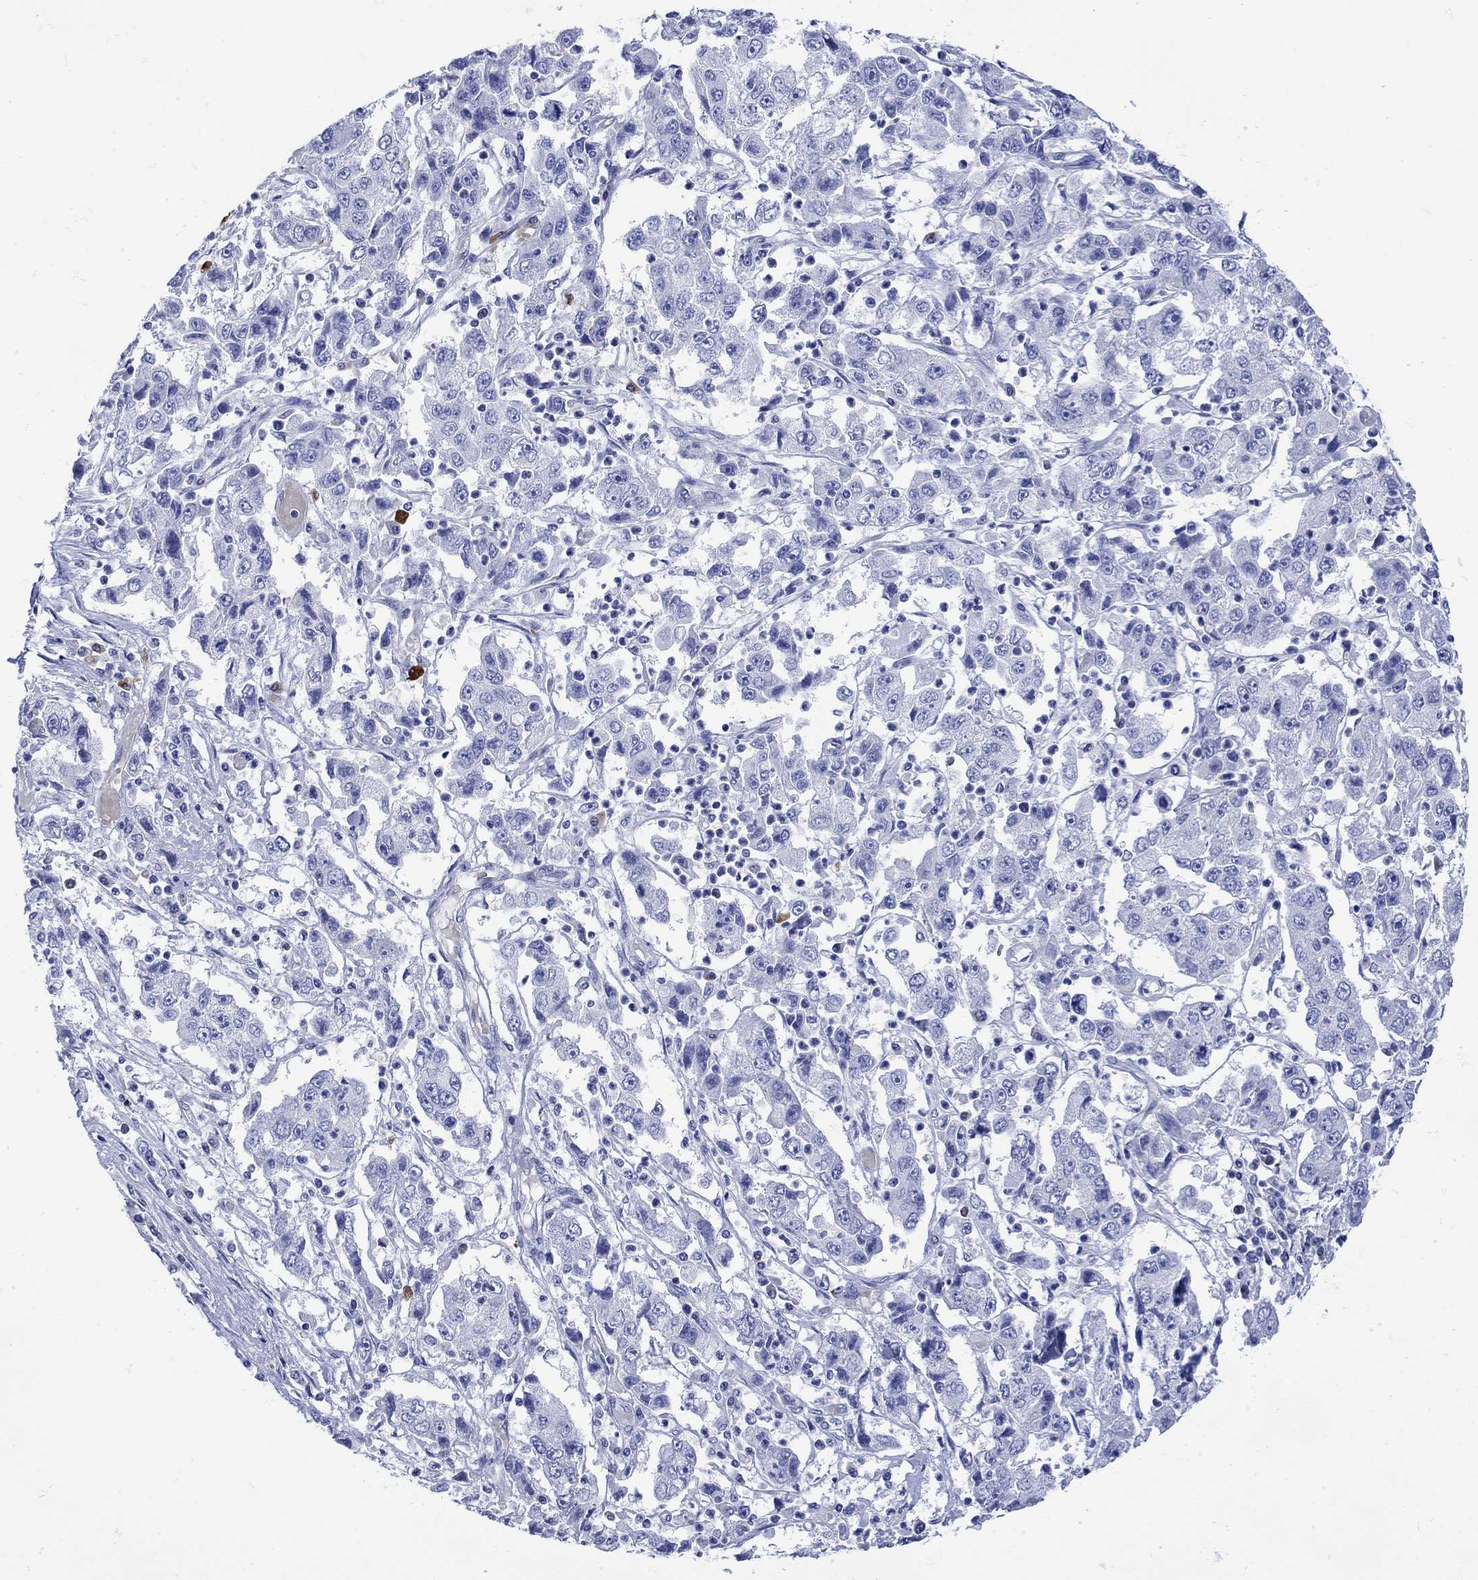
{"staining": {"intensity": "negative", "quantity": "none", "location": "none"}, "tissue": "cervical cancer", "cell_type": "Tumor cells", "image_type": "cancer", "snomed": [{"axis": "morphology", "description": "Squamous cell carcinoma, NOS"}, {"axis": "topography", "description": "Cervix"}], "caption": "Immunohistochemistry image of neoplastic tissue: human cervical cancer (squamous cell carcinoma) stained with DAB (3,3'-diaminobenzidine) exhibits no significant protein positivity in tumor cells.", "gene": "ANKMY1", "patient": {"sex": "female", "age": 36}}